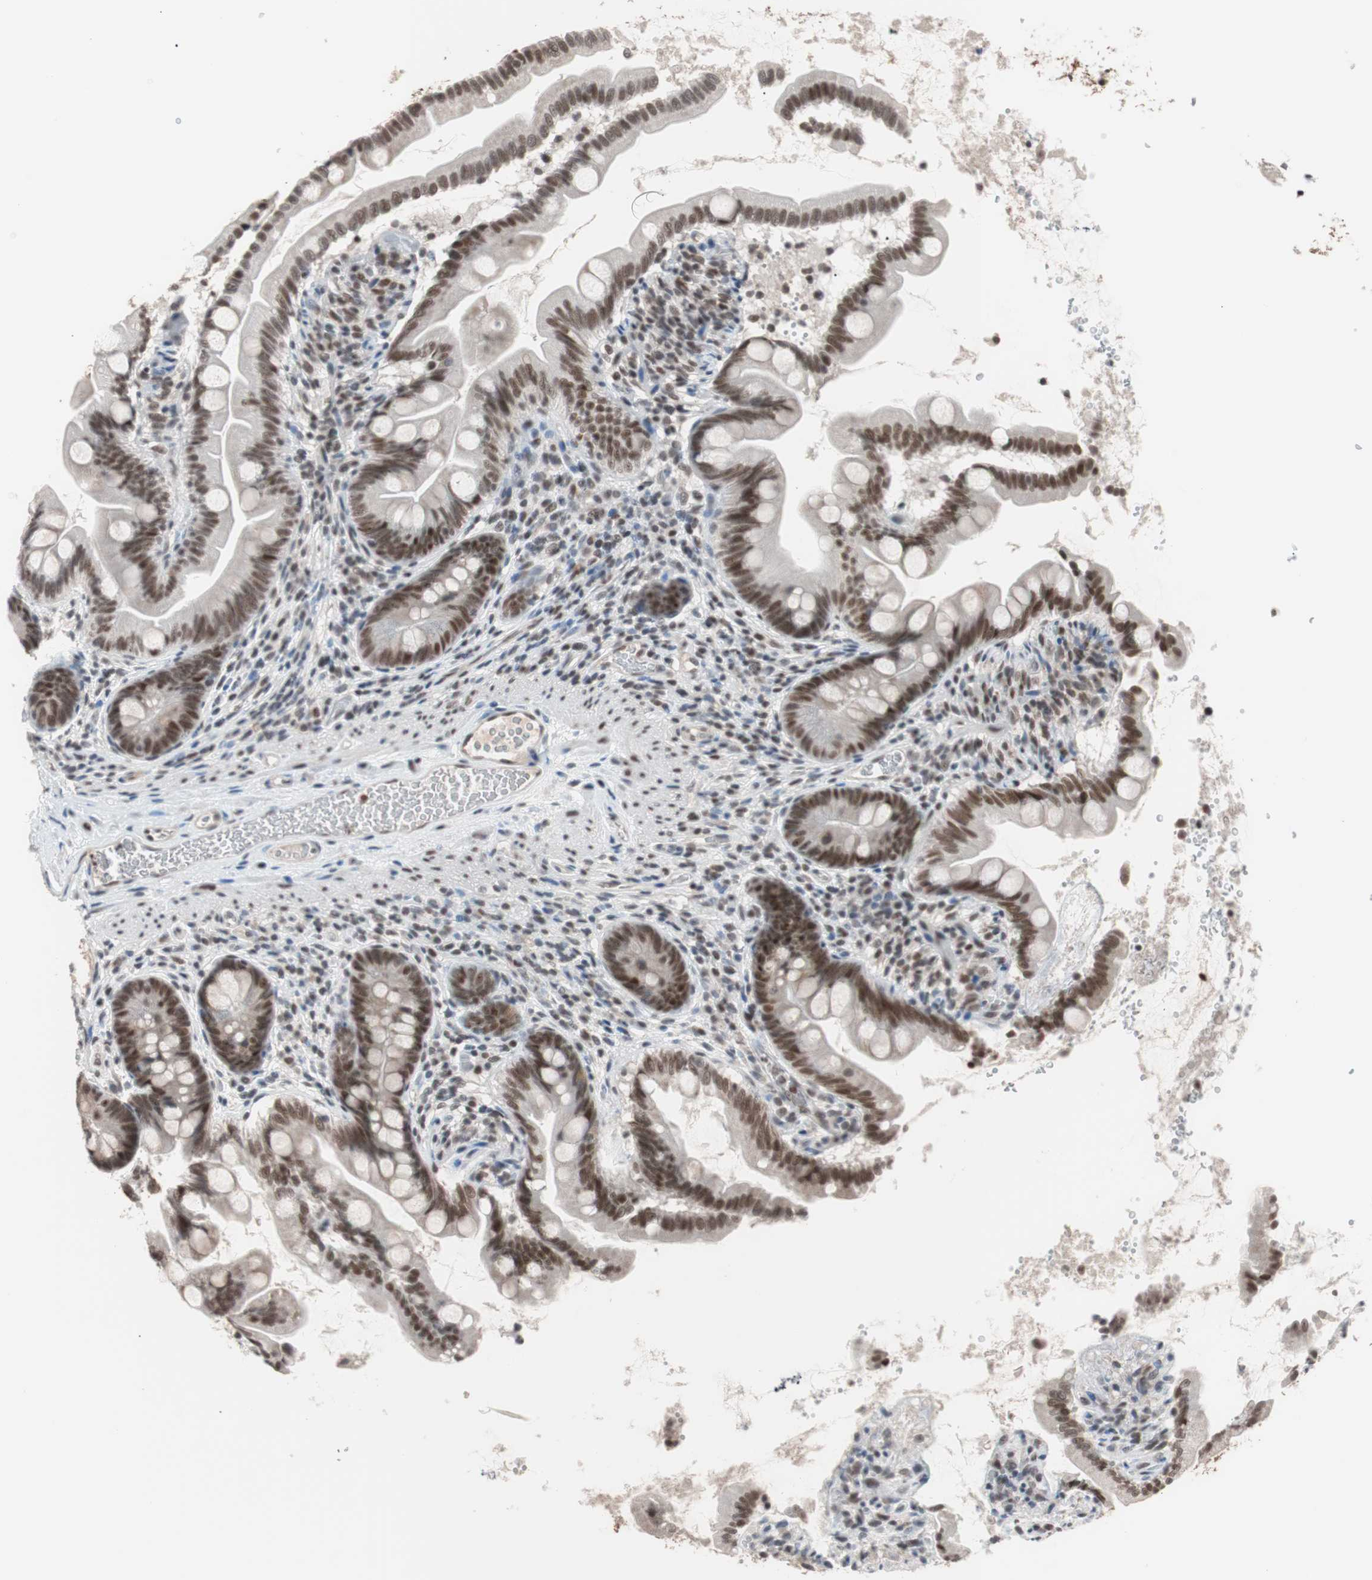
{"staining": {"intensity": "moderate", "quantity": ">75%", "location": "nuclear"}, "tissue": "small intestine", "cell_type": "Glandular cells", "image_type": "normal", "snomed": [{"axis": "morphology", "description": "Normal tissue, NOS"}, {"axis": "topography", "description": "Small intestine"}], "caption": "IHC of unremarkable small intestine displays medium levels of moderate nuclear staining in approximately >75% of glandular cells.", "gene": "LIG3", "patient": {"sex": "female", "age": 56}}